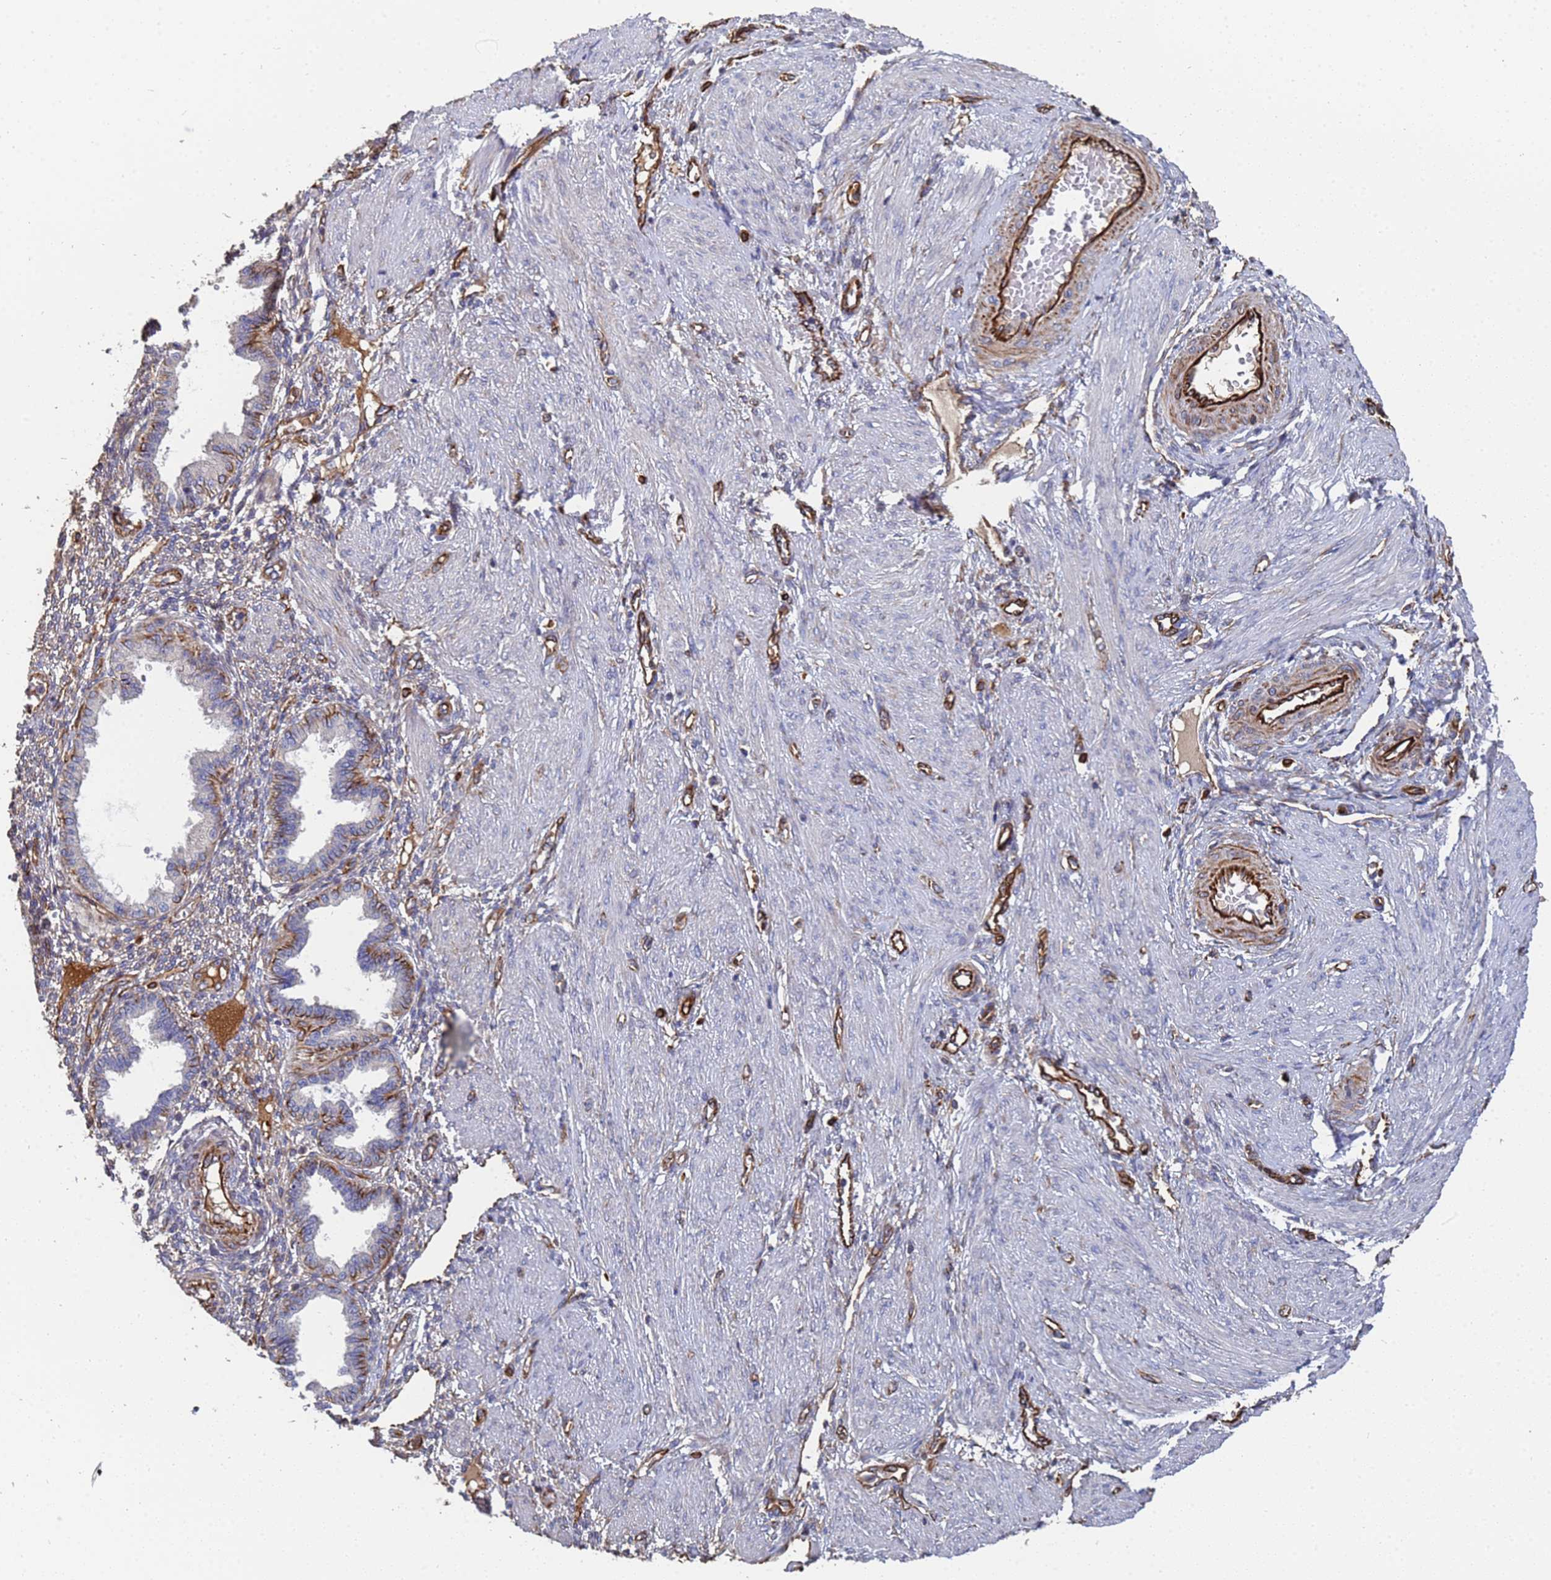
{"staining": {"intensity": "negative", "quantity": "none", "location": "none"}, "tissue": "endometrium", "cell_type": "Cells in endometrial stroma", "image_type": "normal", "snomed": [{"axis": "morphology", "description": "Normal tissue, NOS"}, {"axis": "topography", "description": "Endometrium"}], "caption": "A high-resolution micrograph shows immunohistochemistry (IHC) staining of benign endometrium, which displays no significant staining in cells in endometrial stroma.", "gene": "SYT13", "patient": {"sex": "female", "age": 33}}